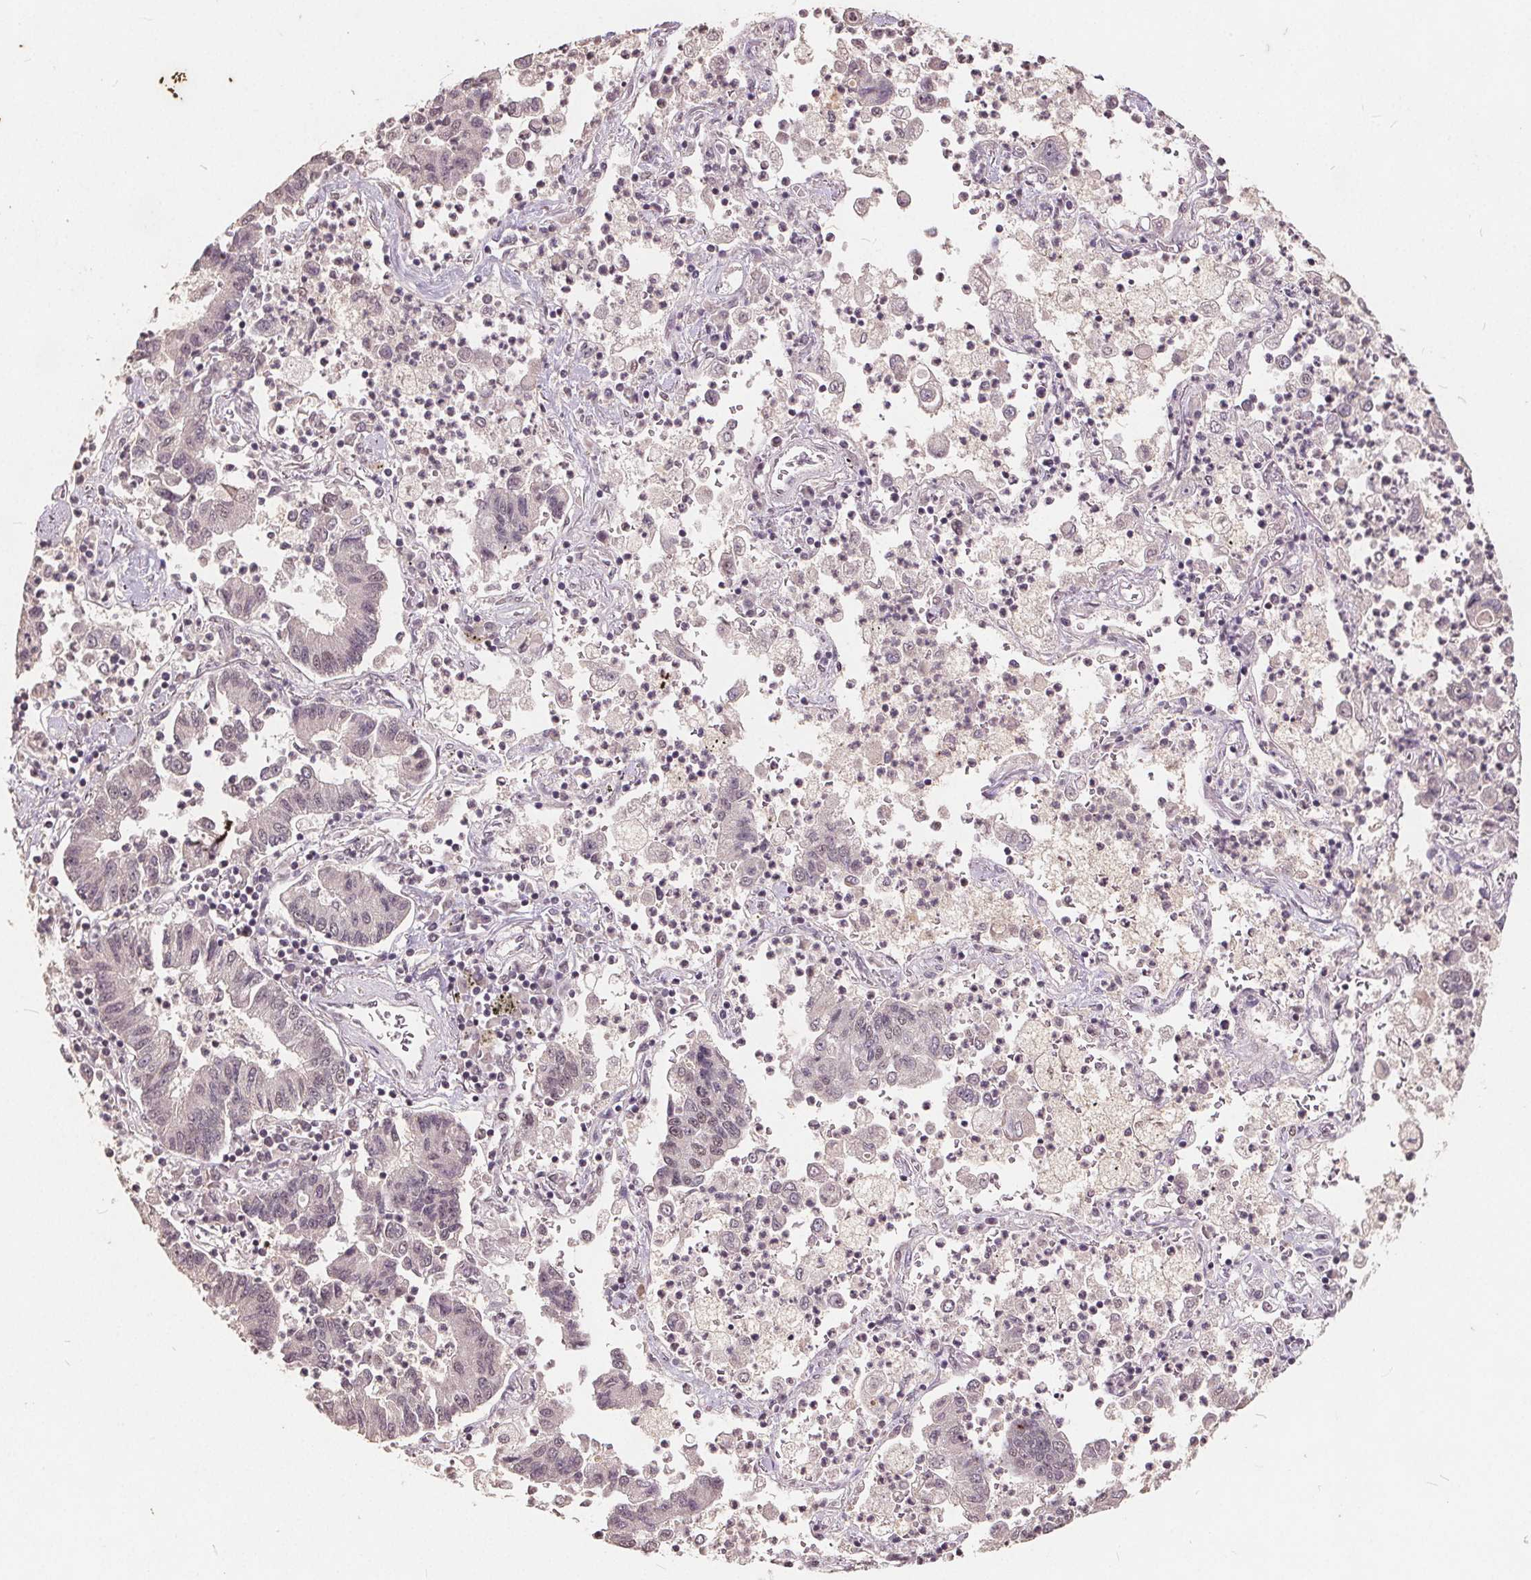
{"staining": {"intensity": "negative", "quantity": "none", "location": "none"}, "tissue": "lung cancer", "cell_type": "Tumor cells", "image_type": "cancer", "snomed": [{"axis": "morphology", "description": "Adenocarcinoma, NOS"}, {"axis": "topography", "description": "Lung"}], "caption": "The image exhibits no staining of tumor cells in lung cancer.", "gene": "DNMT3B", "patient": {"sex": "female", "age": 57}}